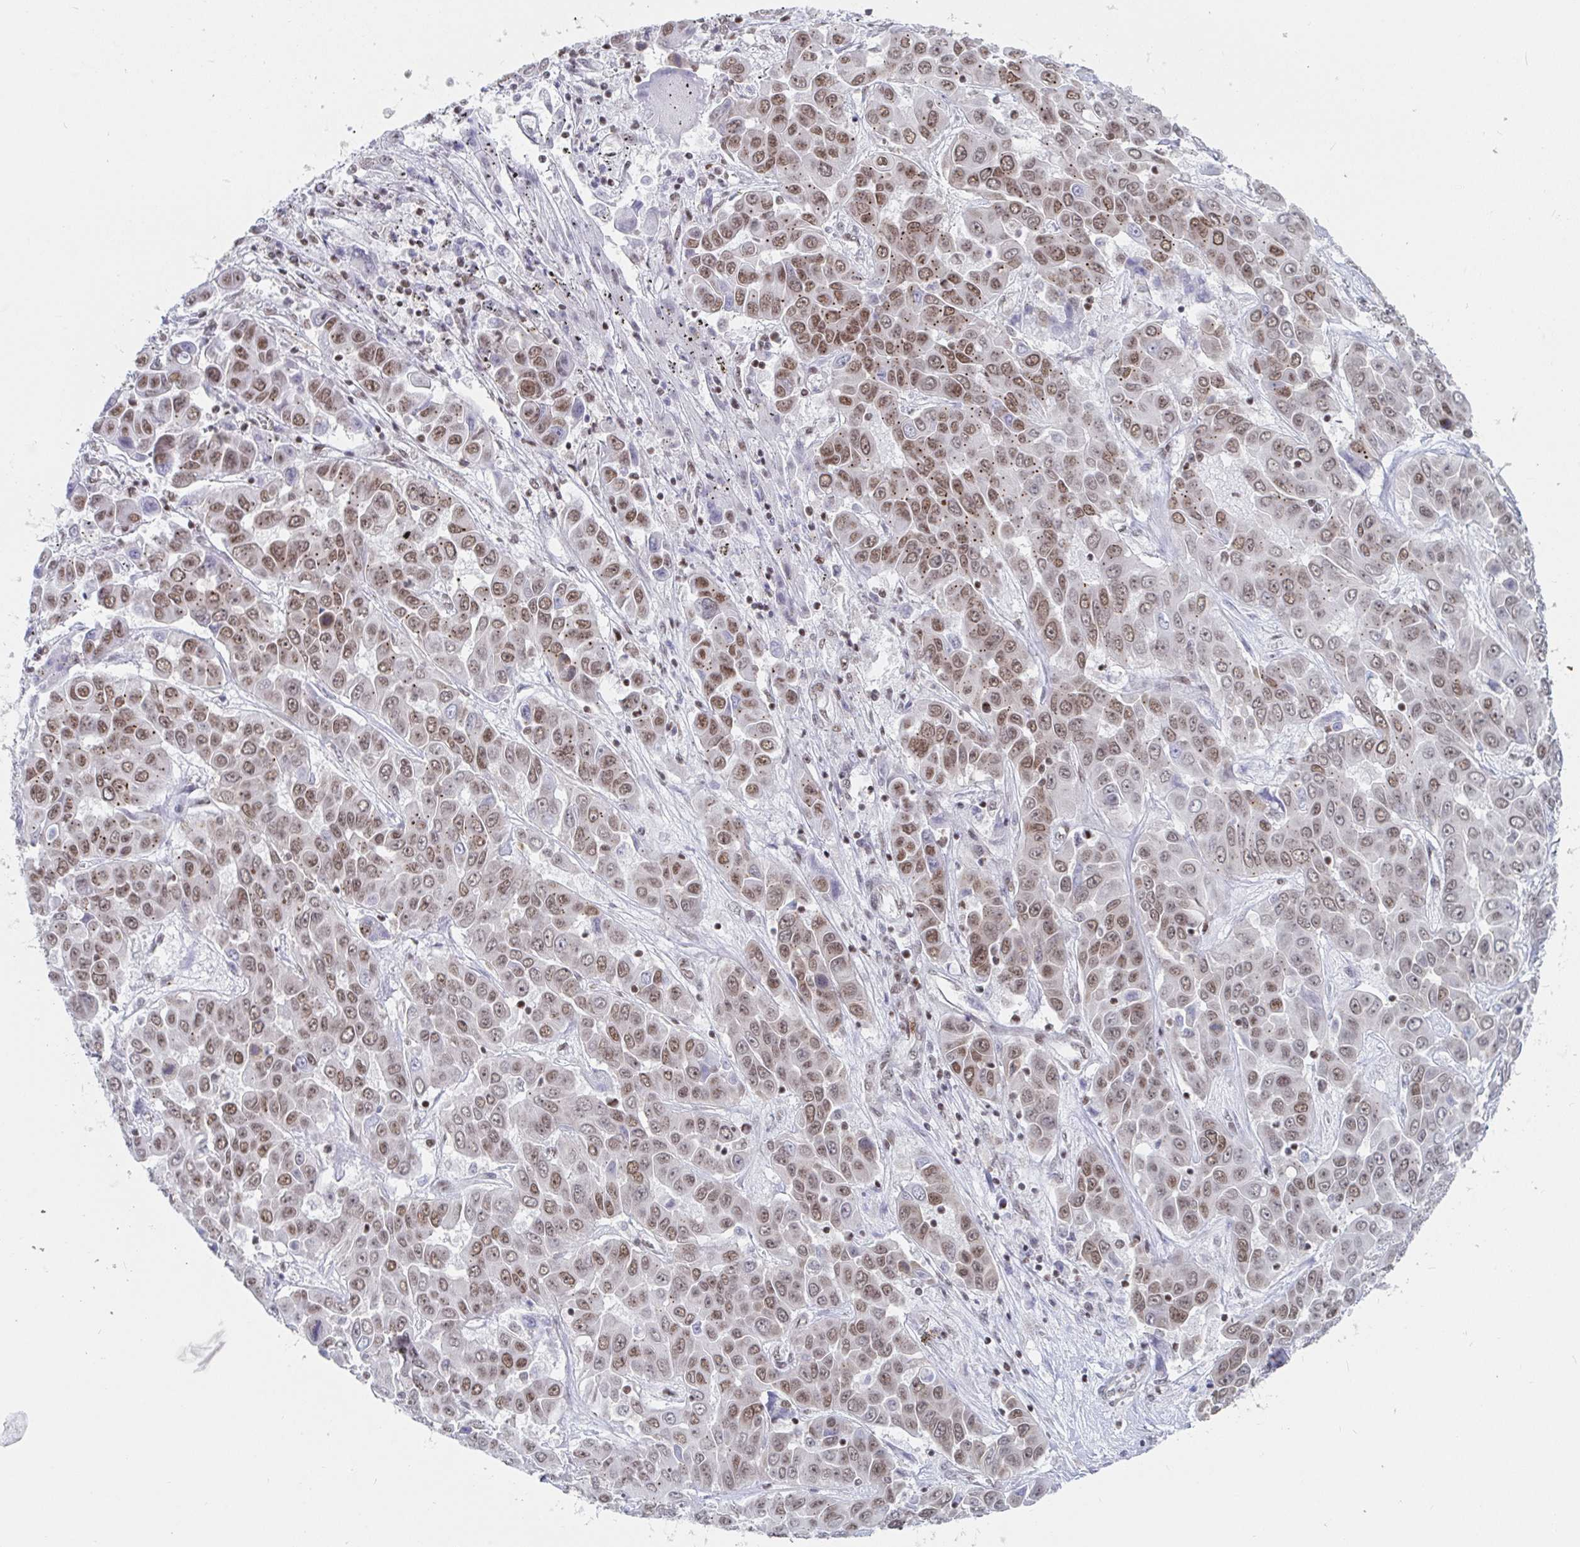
{"staining": {"intensity": "moderate", "quantity": ">75%", "location": "nuclear"}, "tissue": "liver cancer", "cell_type": "Tumor cells", "image_type": "cancer", "snomed": [{"axis": "morphology", "description": "Cholangiocarcinoma"}, {"axis": "topography", "description": "Liver"}], "caption": "Tumor cells demonstrate medium levels of moderate nuclear expression in about >75% of cells in human cholangiocarcinoma (liver). (Brightfield microscopy of DAB IHC at high magnification).", "gene": "EWSR1", "patient": {"sex": "female", "age": 52}}